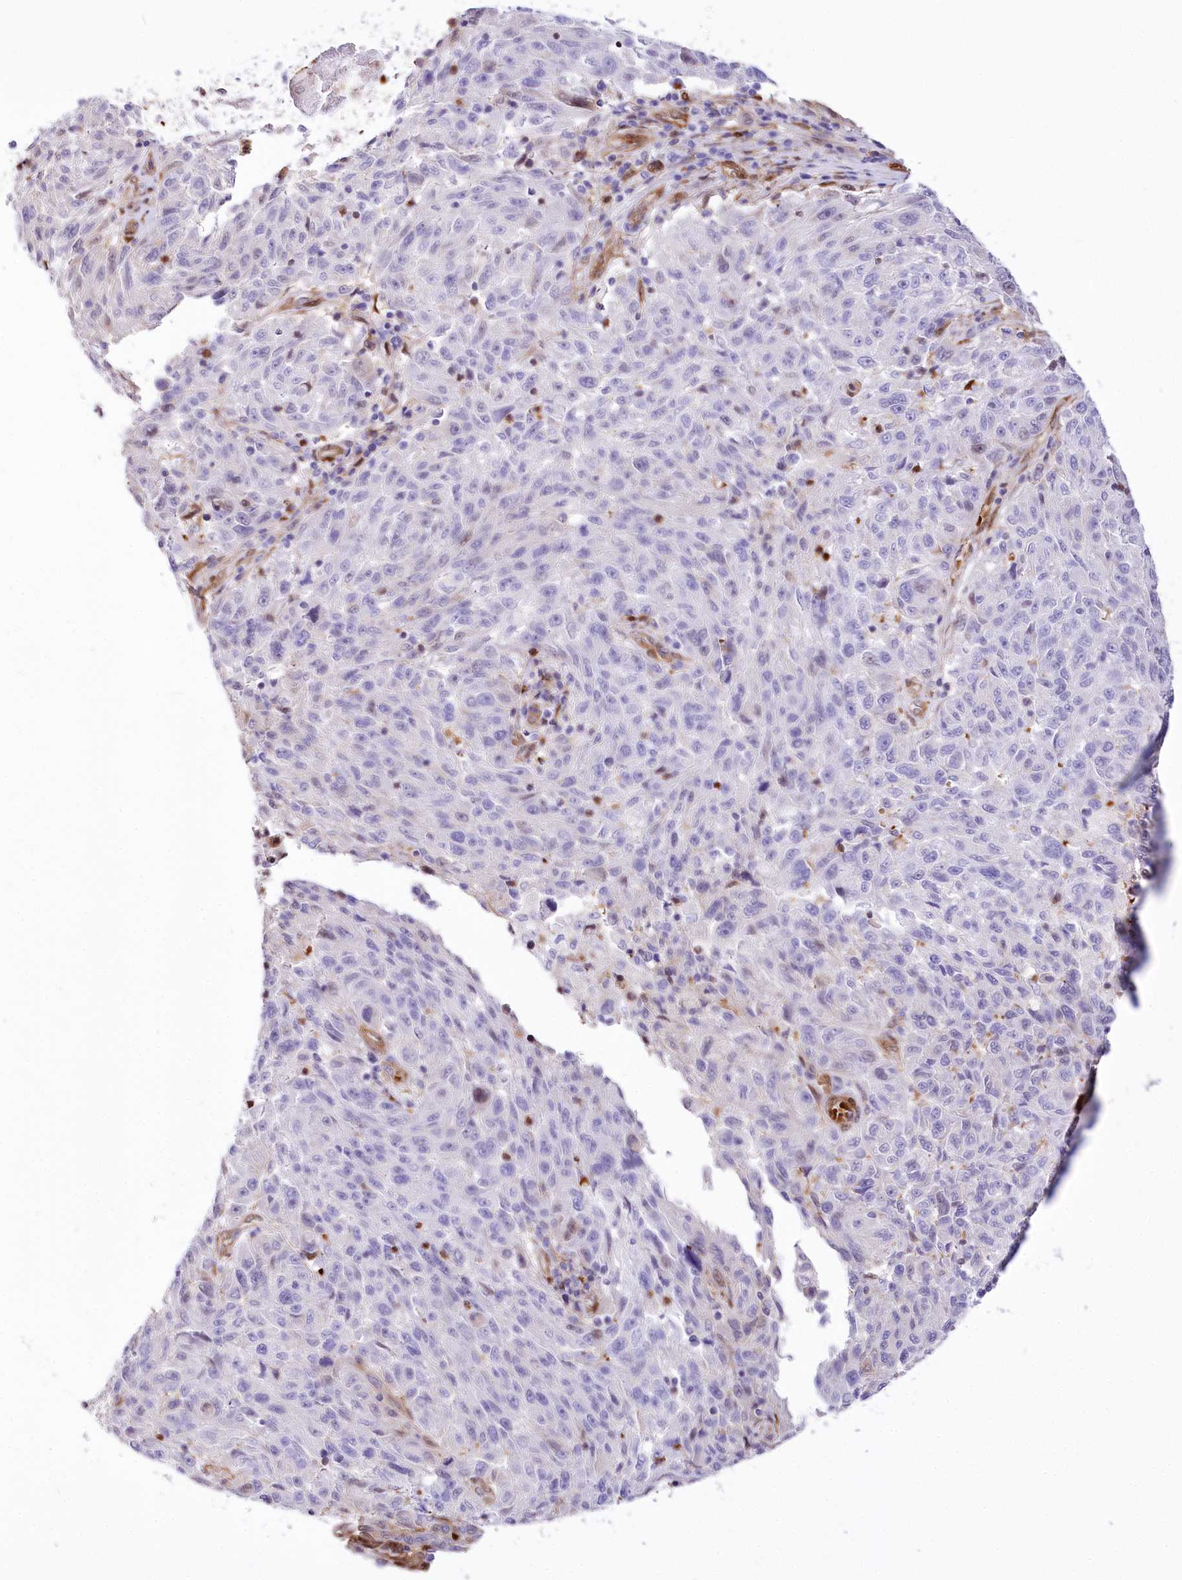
{"staining": {"intensity": "negative", "quantity": "none", "location": "none"}, "tissue": "melanoma", "cell_type": "Tumor cells", "image_type": "cancer", "snomed": [{"axis": "morphology", "description": "Malignant melanoma, NOS"}, {"axis": "topography", "description": "Skin"}], "caption": "This is an IHC image of melanoma. There is no expression in tumor cells.", "gene": "PTMS", "patient": {"sex": "male", "age": 53}}